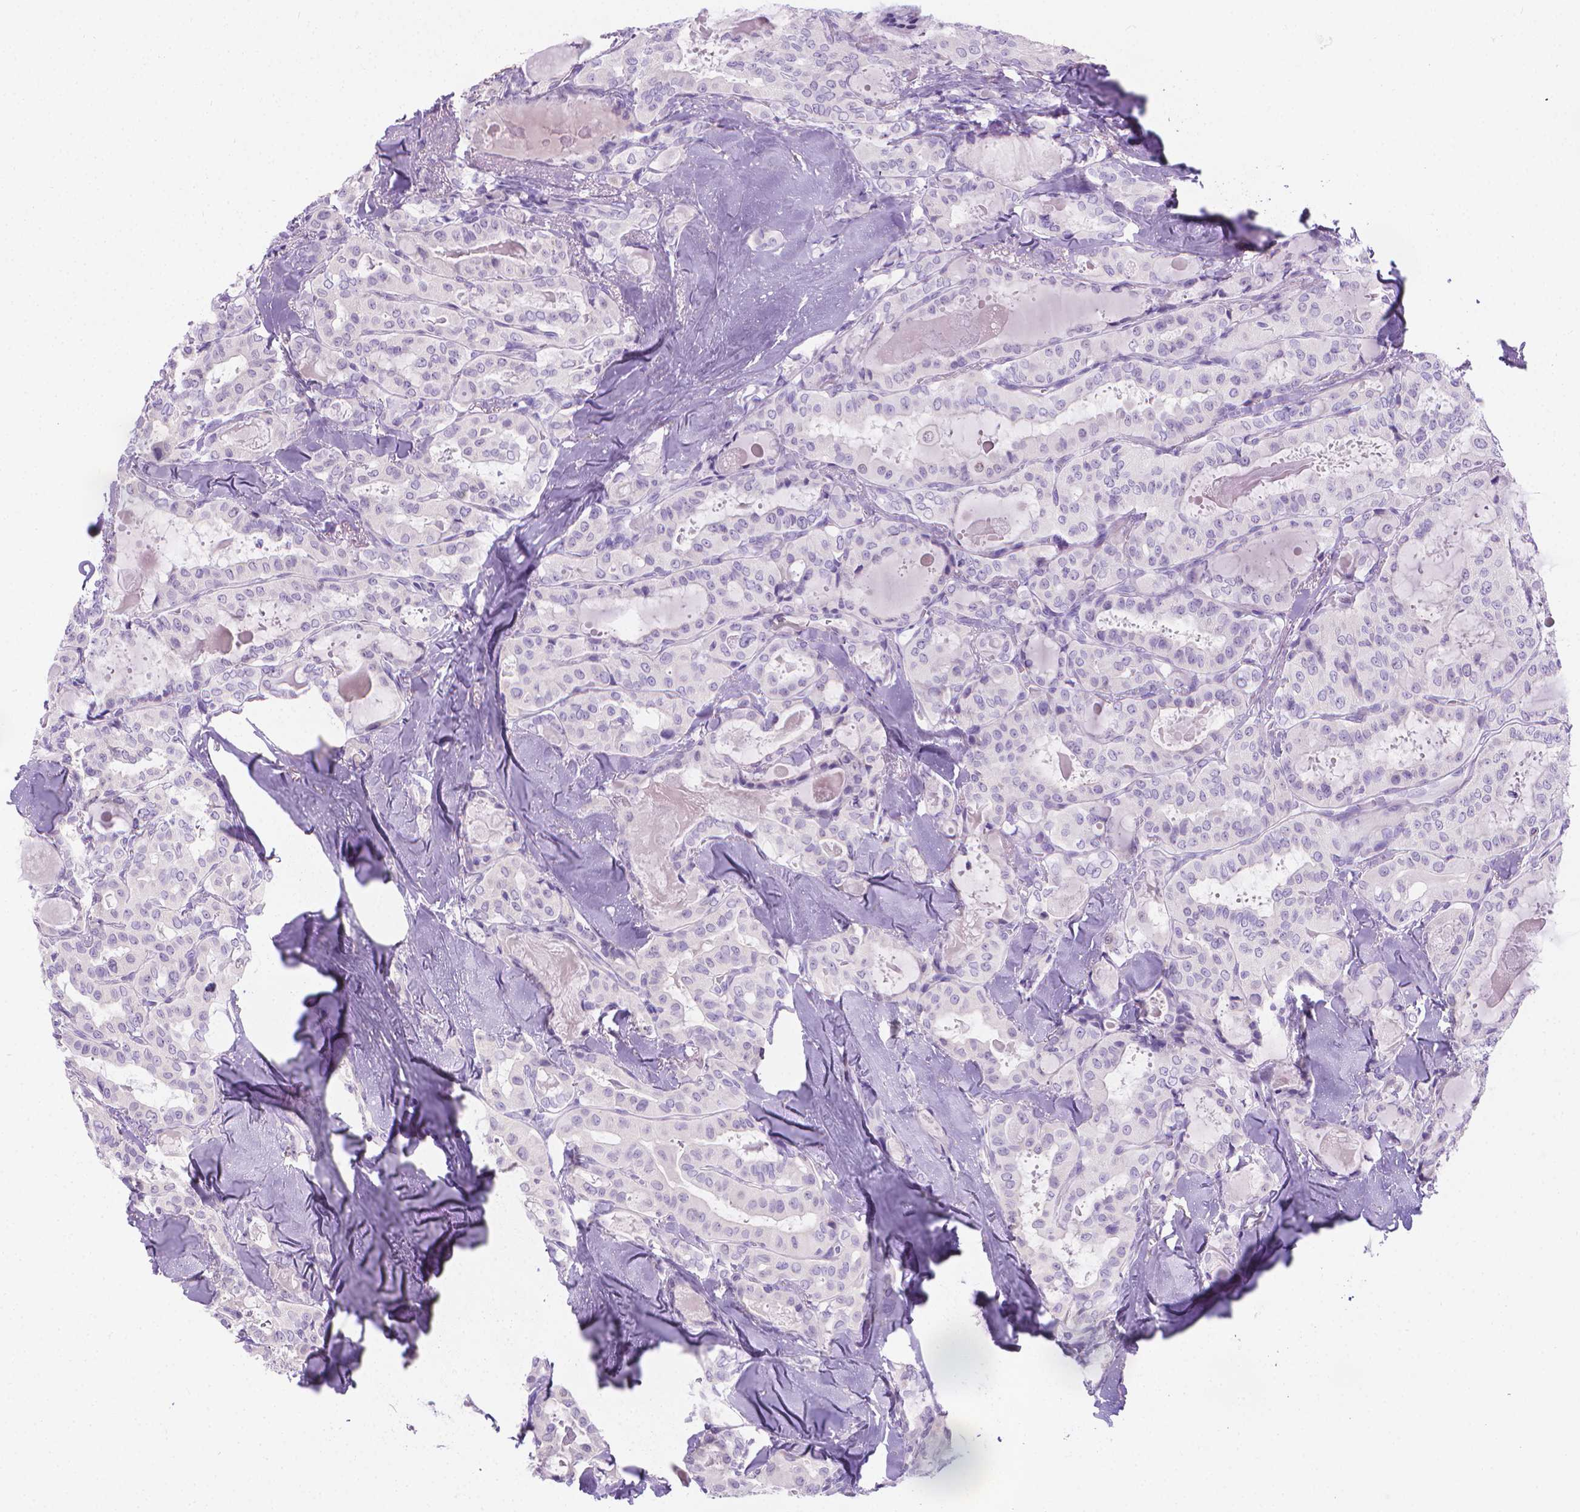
{"staining": {"intensity": "negative", "quantity": "none", "location": "none"}, "tissue": "thyroid cancer", "cell_type": "Tumor cells", "image_type": "cancer", "snomed": [{"axis": "morphology", "description": "Papillary adenocarcinoma, NOS"}, {"axis": "topography", "description": "Thyroid gland"}], "caption": "A micrograph of papillary adenocarcinoma (thyroid) stained for a protein reveals no brown staining in tumor cells.", "gene": "SPAG6", "patient": {"sex": "female", "age": 41}}